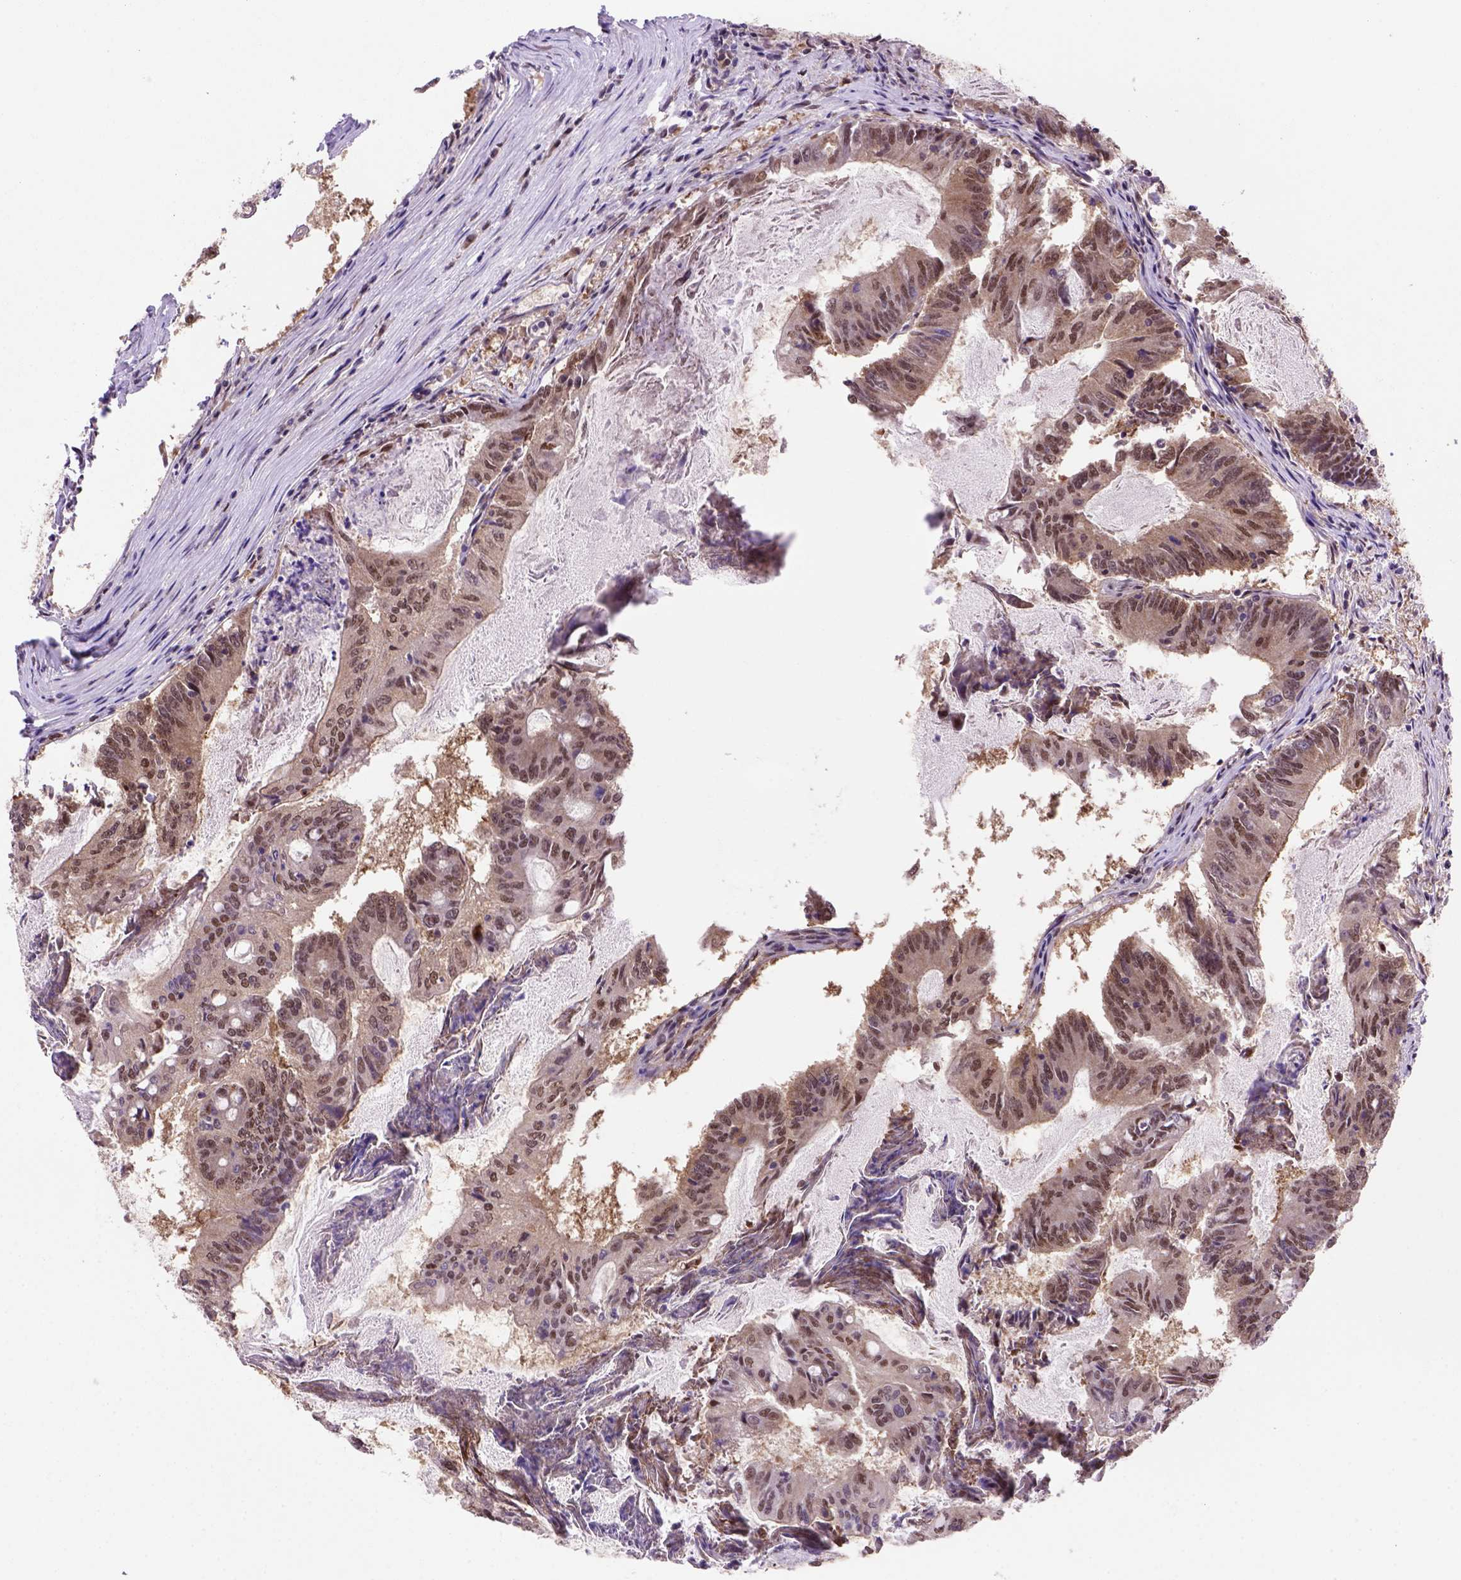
{"staining": {"intensity": "moderate", "quantity": ">75%", "location": "cytoplasmic/membranous,nuclear"}, "tissue": "colorectal cancer", "cell_type": "Tumor cells", "image_type": "cancer", "snomed": [{"axis": "morphology", "description": "Adenocarcinoma, NOS"}, {"axis": "topography", "description": "Colon"}], "caption": "IHC staining of colorectal cancer, which shows medium levels of moderate cytoplasmic/membranous and nuclear staining in approximately >75% of tumor cells indicating moderate cytoplasmic/membranous and nuclear protein positivity. The staining was performed using DAB (3,3'-diaminobenzidine) (brown) for protein detection and nuclei were counterstained in hematoxylin (blue).", "gene": "PSMC2", "patient": {"sex": "female", "age": 70}}